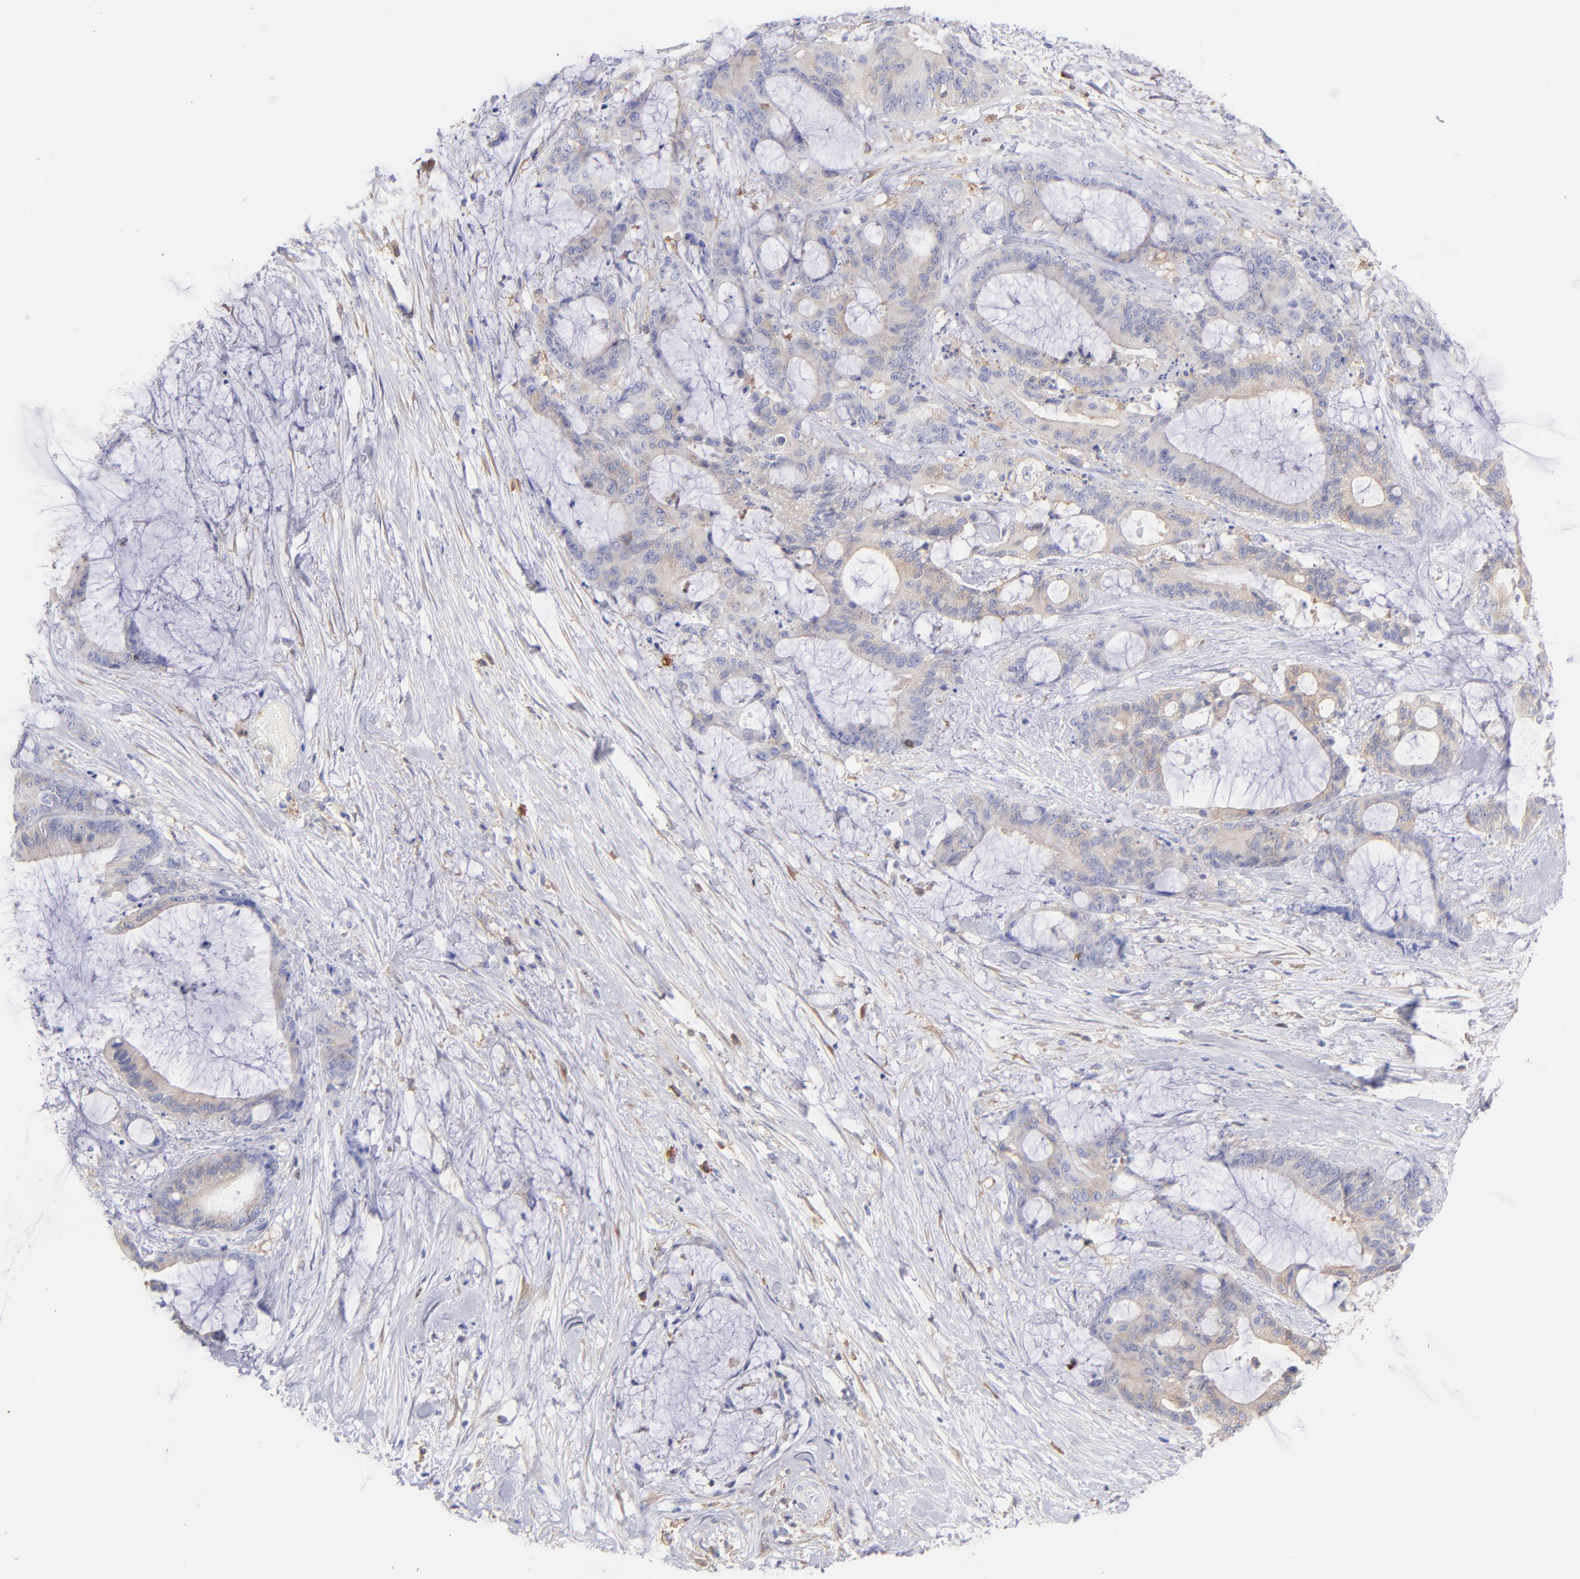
{"staining": {"intensity": "weak", "quantity": ">75%", "location": "cytoplasmic/membranous"}, "tissue": "liver cancer", "cell_type": "Tumor cells", "image_type": "cancer", "snomed": [{"axis": "morphology", "description": "Cholangiocarcinoma"}, {"axis": "topography", "description": "Liver"}], "caption": "The photomicrograph shows immunohistochemical staining of cholangiocarcinoma (liver). There is weak cytoplasmic/membranous staining is seen in approximately >75% of tumor cells. Immunohistochemistry stains the protein in brown and the nuclei are stained blue.", "gene": "PRKCA", "patient": {"sex": "female", "age": 73}}